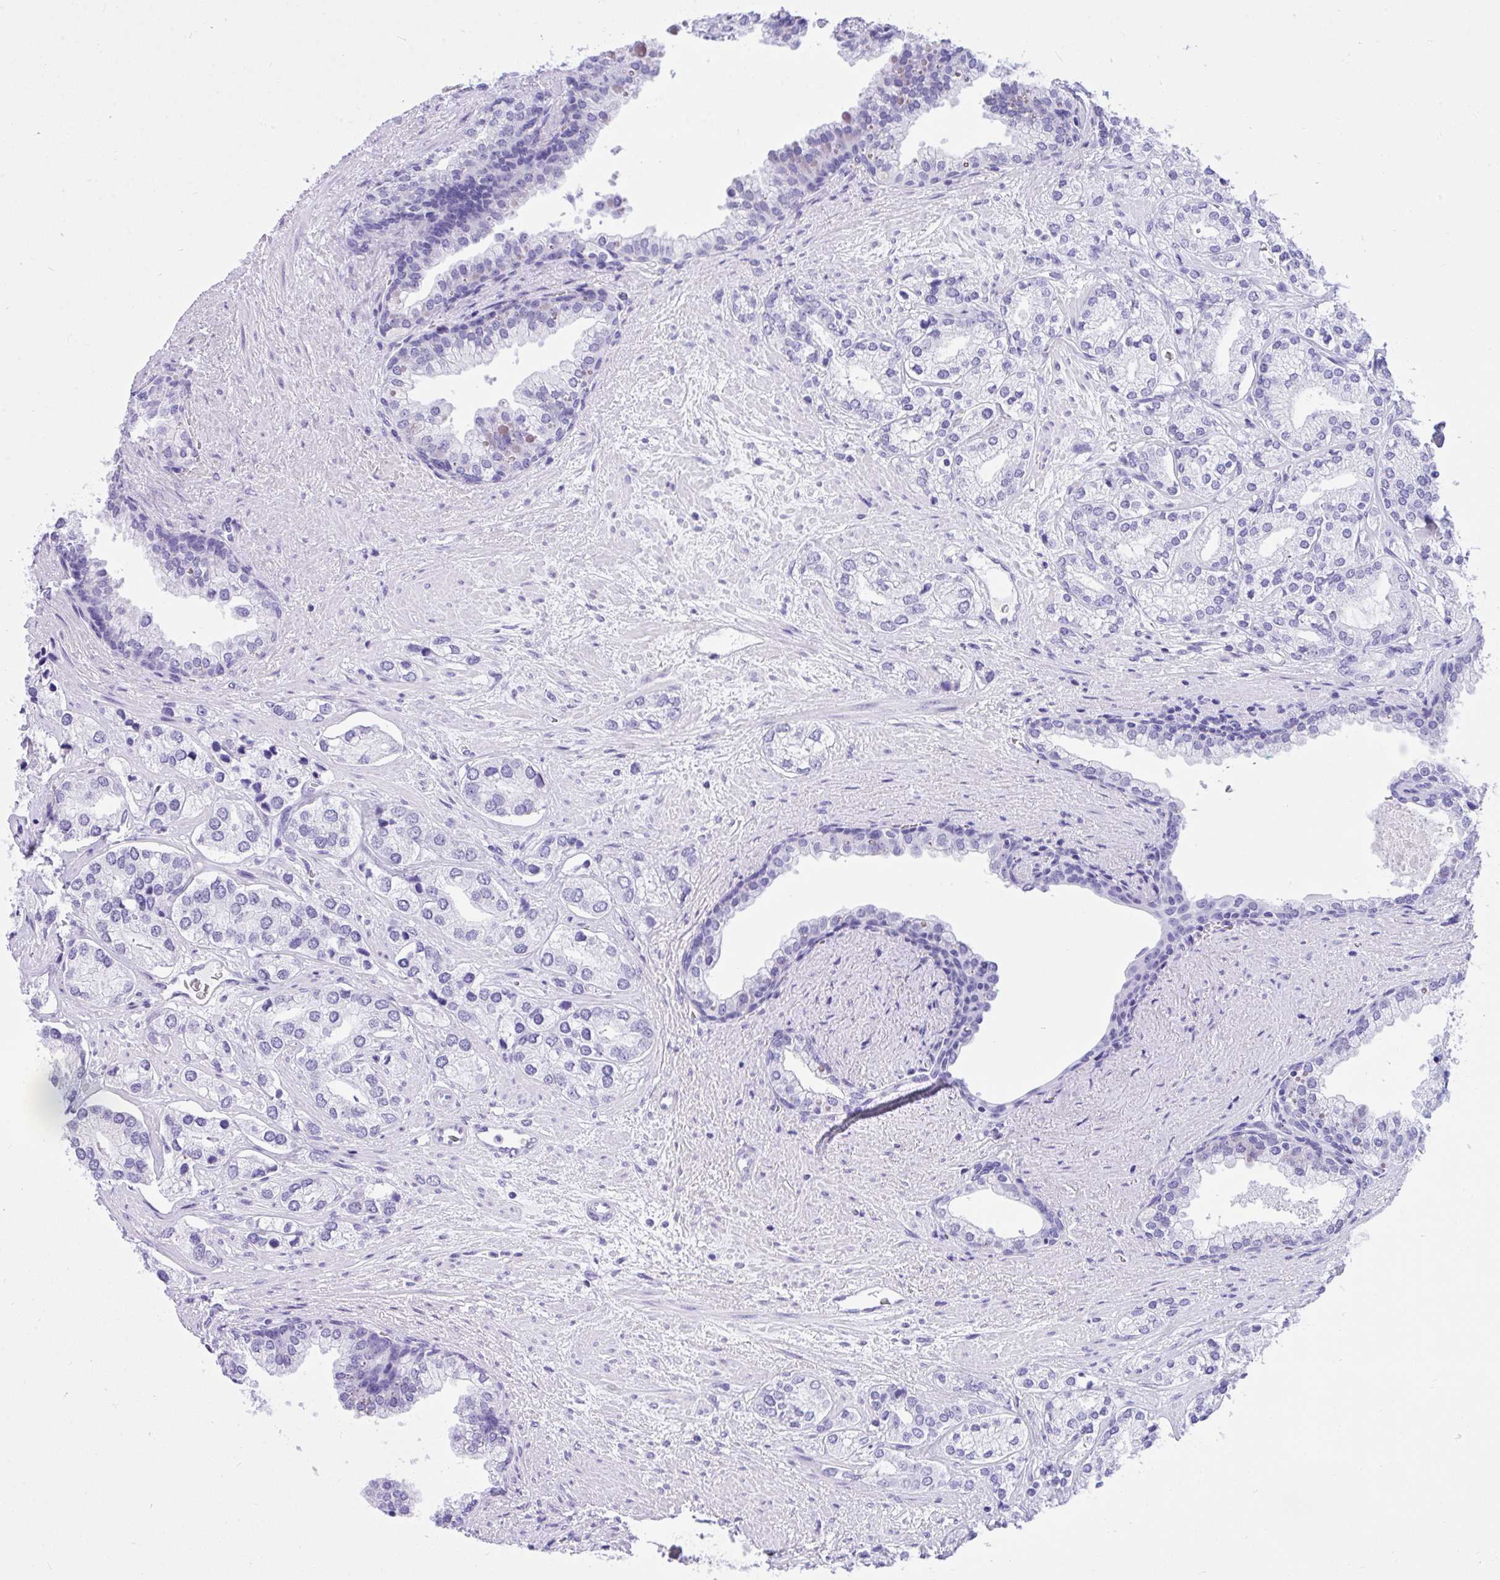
{"staining": {"intensity": "negative", "quantity": "none", "location": "none"}, "tissue": "prostate cancer", "cell_type": "Tumor cells", "image_type": "cancer", "snomed": [{"axis": "morphology", "description": "Adenocarcinoma, High grade"}, {"axis": "topography", "description": "Prostate"}], "caption": "DAB (3,3'-diaminobenzidine) immunohistochemical staining of human prostate cancer (adenocarcinoma (high-grade)) reveals no significant expression in tumor cells.", "gene": "TLN2", "patient": {"sex": "male", "age": 58}}